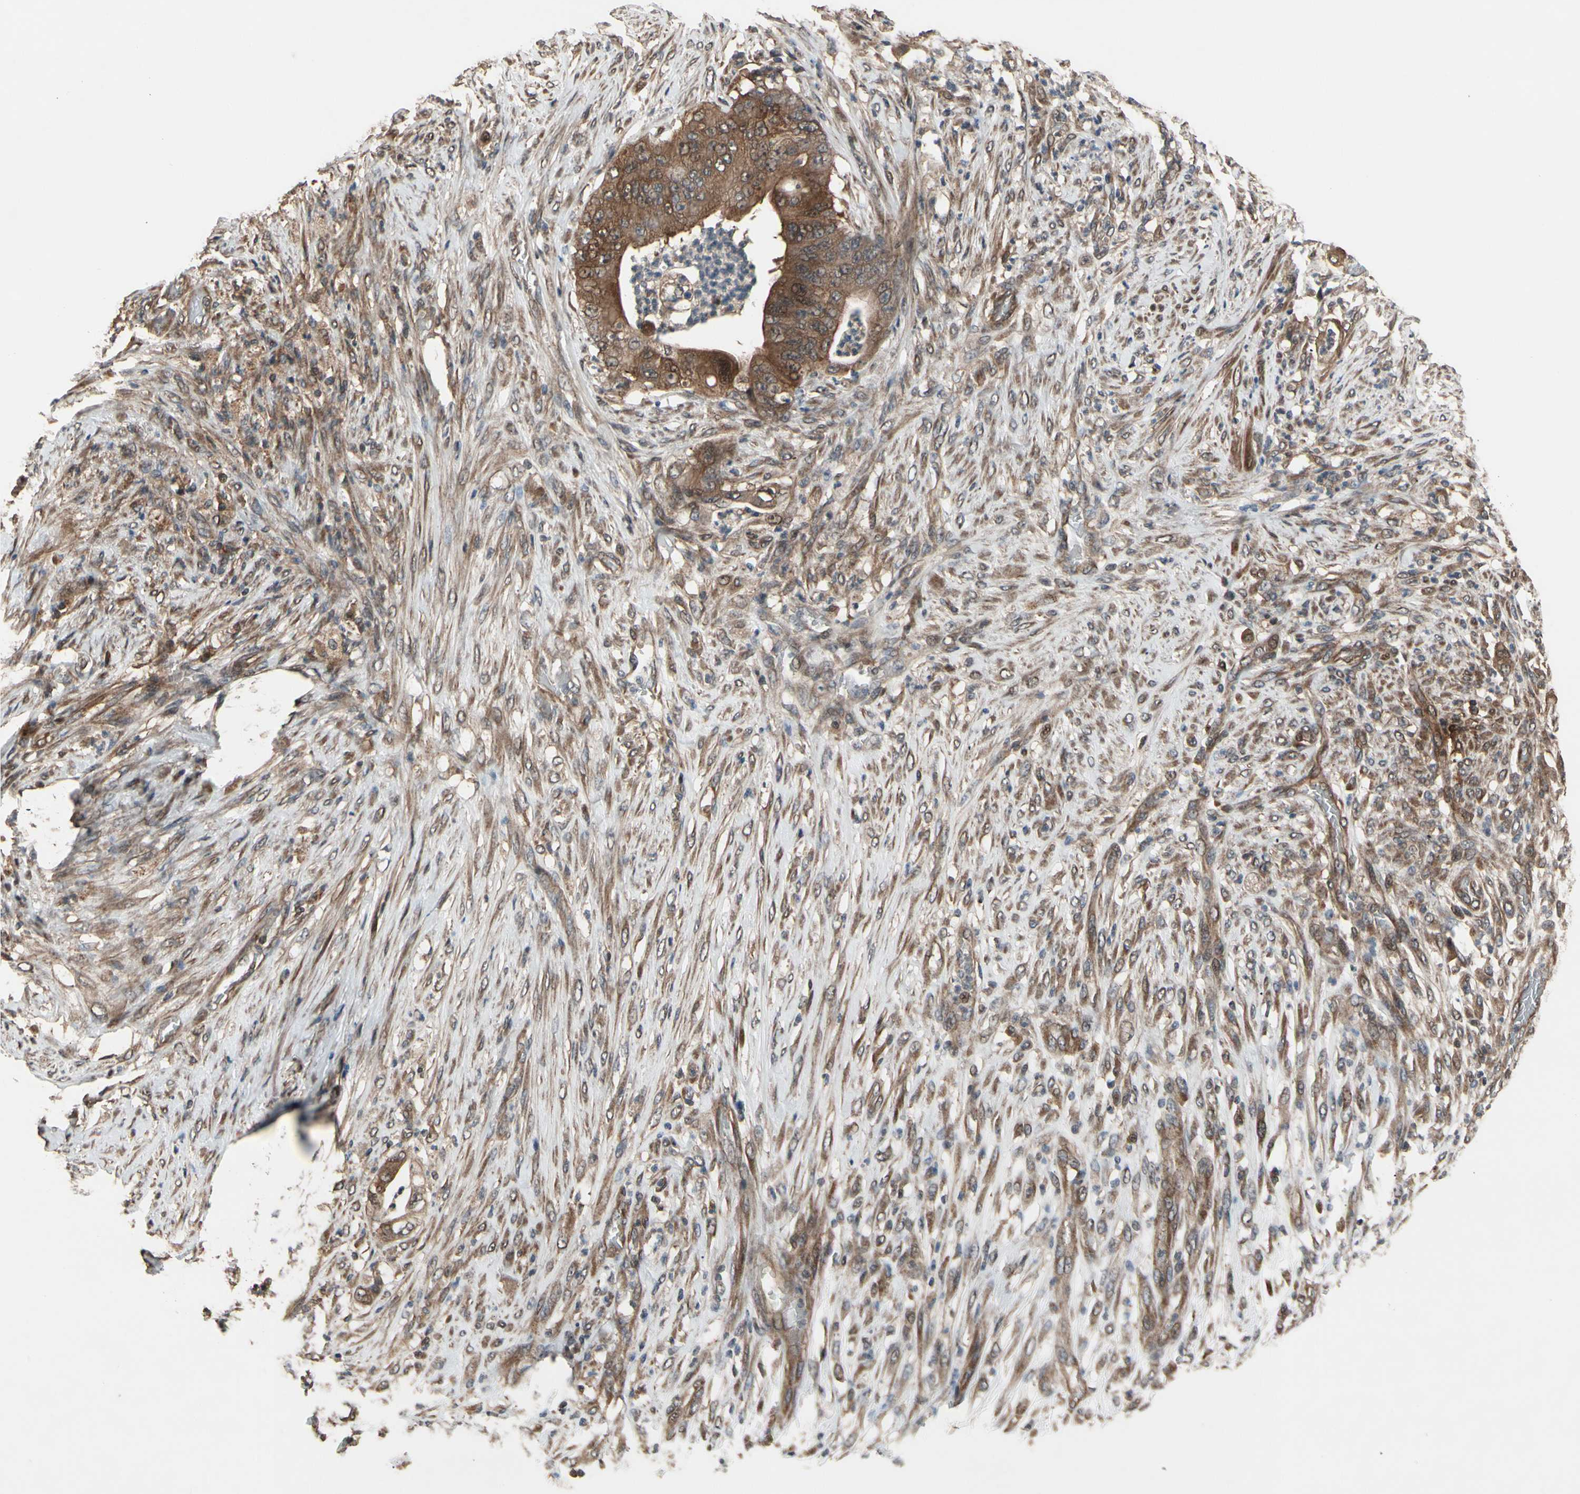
{"staining": {"intensity": "moderate", "quantity": "25%-75%", "location": "cytoplasmic/membranous"}, "tissue": "stomach cancer", "cell_type": "Tumor cells", "image_type": "cancer", "snomed": [{"axis": "morphology", "description": "Adenocarcinoma, NOS"}, {"axis": "topography", "description": "Stomach"}], "caption": "This is a histology image of immunohistochemistry (IHC) staining of stomach adenocarcinoma, which shows moderate expression in the cytoplasmic/membranous of tumor cells.", "gene": "CSF1R", "patient": {"sex": "female", "age": 73}}